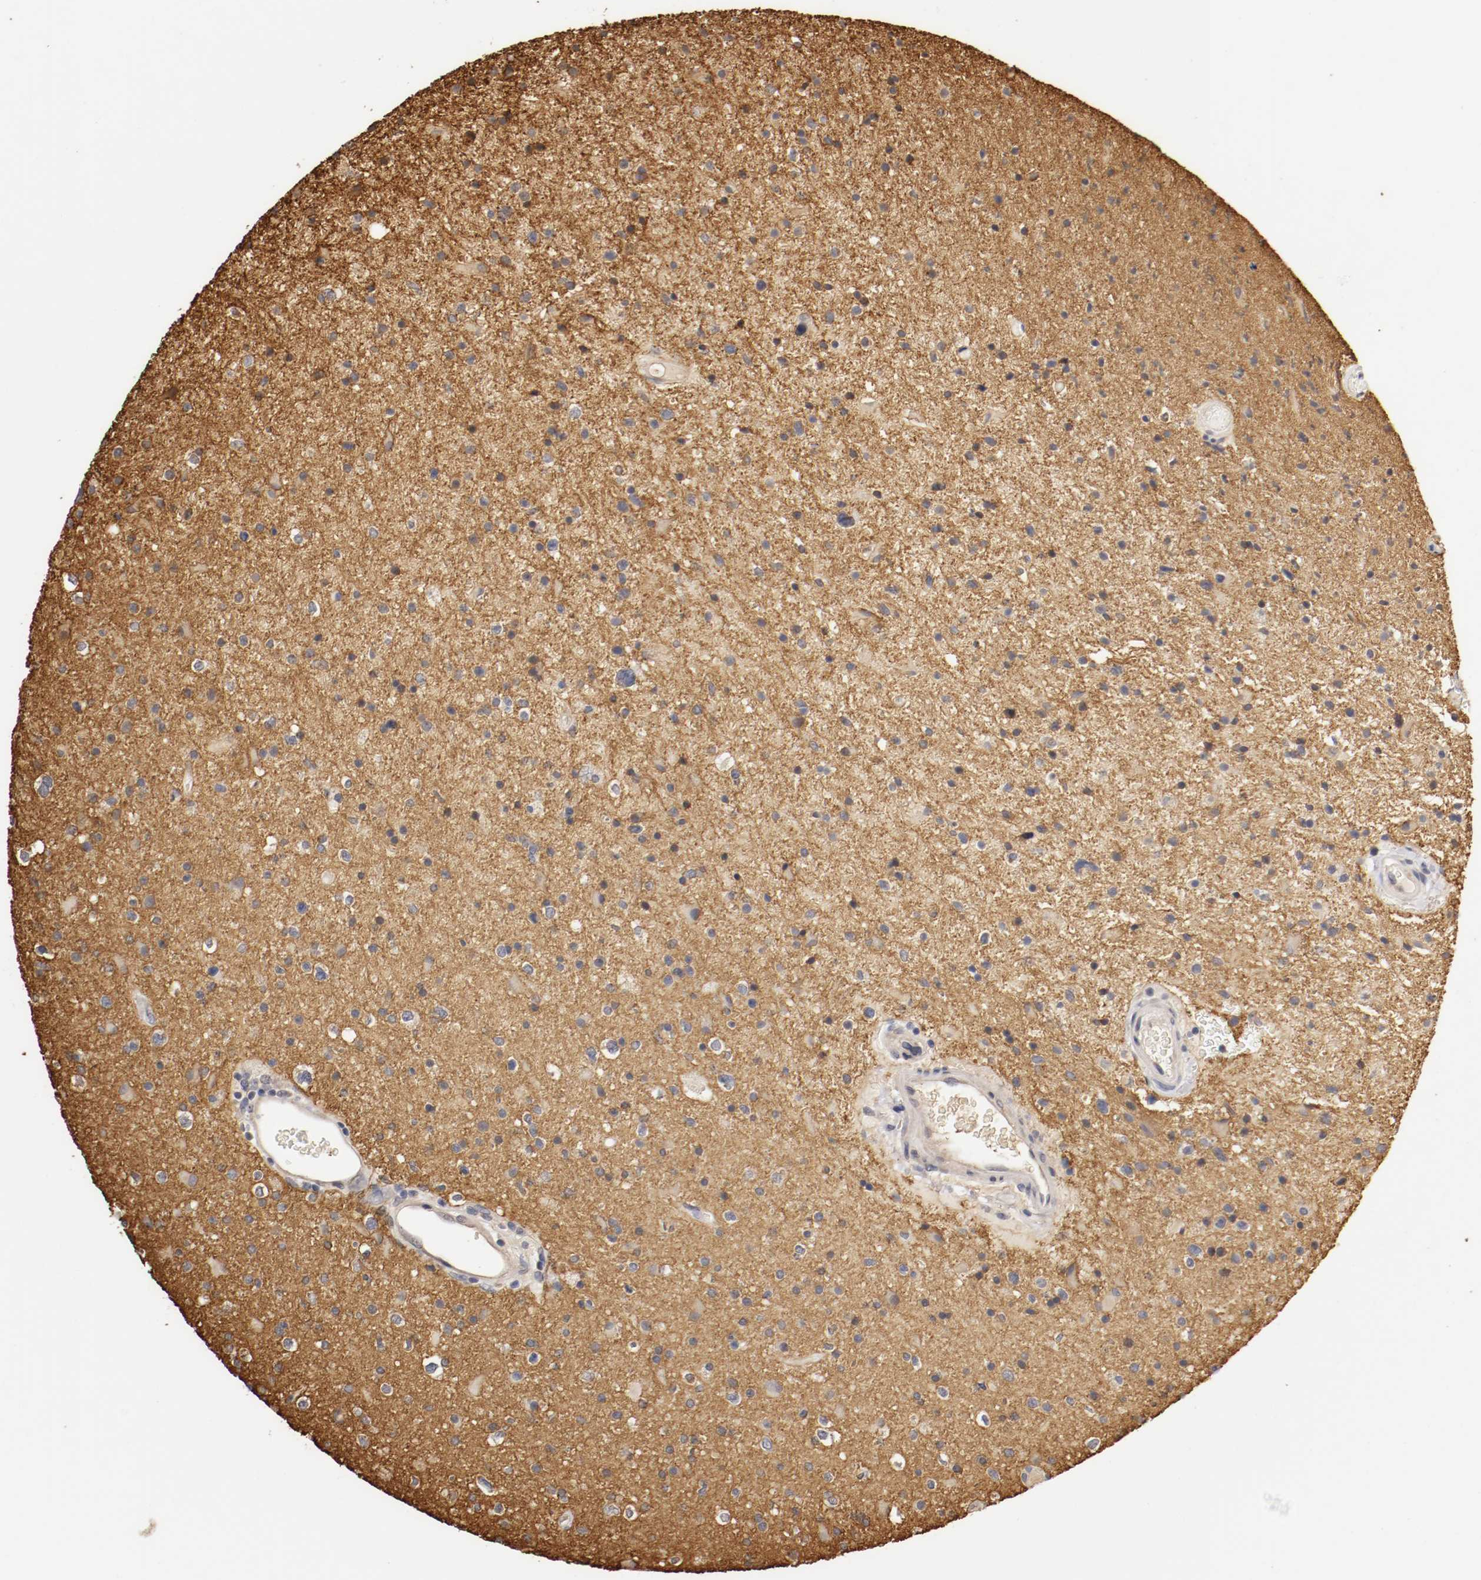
{"staining": {"intensity": "weak", "quantity": "25%-75%", "location": "cytoplasmic/membranous"}, "tissue": "glioma", "cell_type": "Tumor cells", "image_type": "cancer", "snomed": [{"axis": "morphology", "description": "Glioma, malignant, High grade"}, {"axis": "topography", "description": "Brain"}], "caption": "The micrograph demonstrates staining of malignant glioma (high-grade), revealing weak cytoplasmic/membranous protein expression (brown color) within tumor cells. (DAB = brown stain, brightfield microscopy at high magnification).", "gene": "TNFRSF1B", "patient": {"sex": "male", "age": 33}}